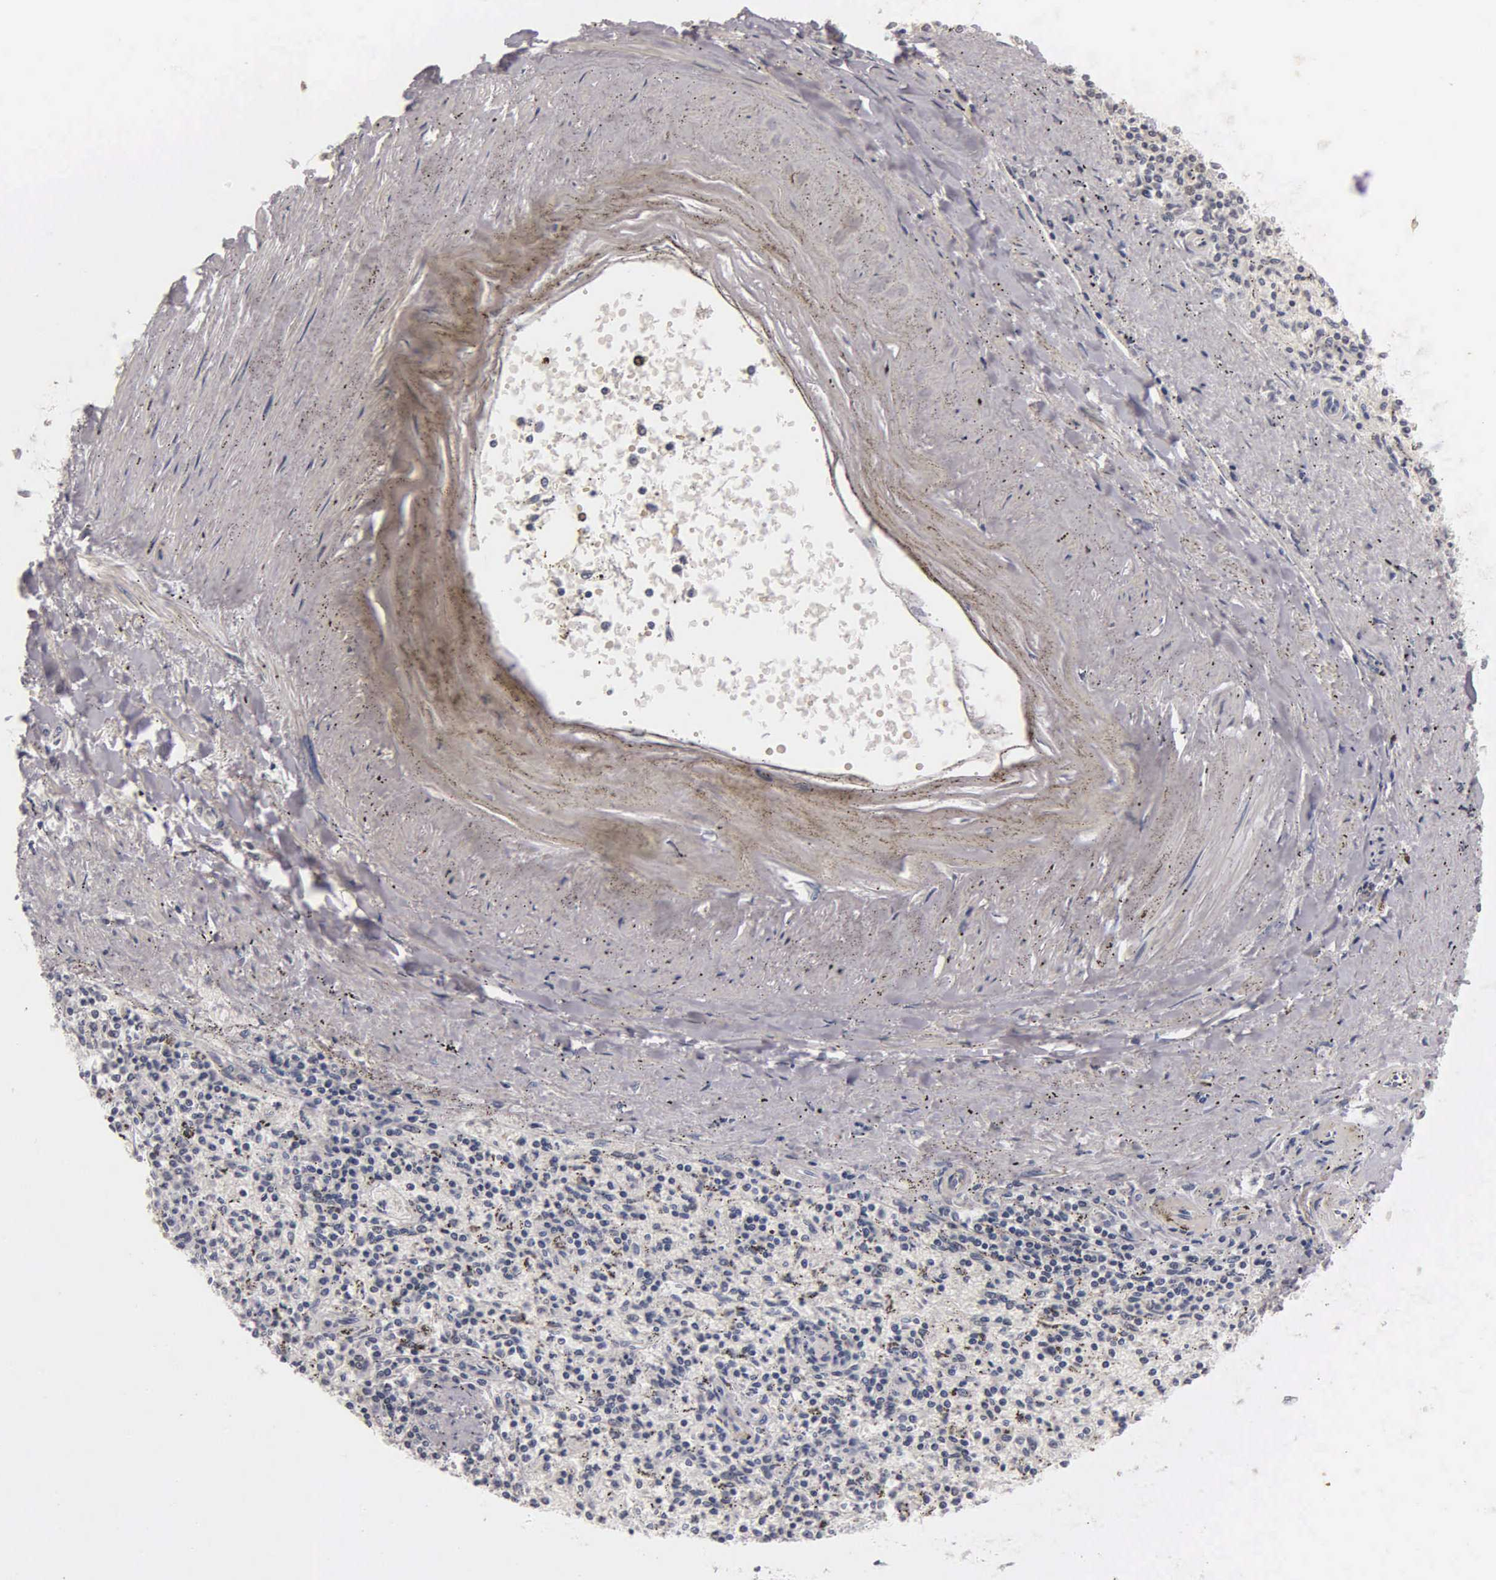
{"staining": {"intensity": "negative", "quantity": "none", "location": "none"}, "tissue": "spleen", "cell_type": "Cells in red pulp", "image_type": "normal", "snomed": [{"axis": "morphology", "description": "Normal tissue, NOS"}, {"axis": "topography", "description": "Spleen"}], "caption": "Immunohistochemistry micrograph of normal spleen: spleen stained with DAB (3,3'-diaminobenzidine) demonstrates no significant protein expression in cells in red pulp. (Brightfield microscopy of DAB (3,3'-diaminobenzidine) IHC at high magnification).", "gene": "SST", "patient": {"sex": "male", "age": 72}}